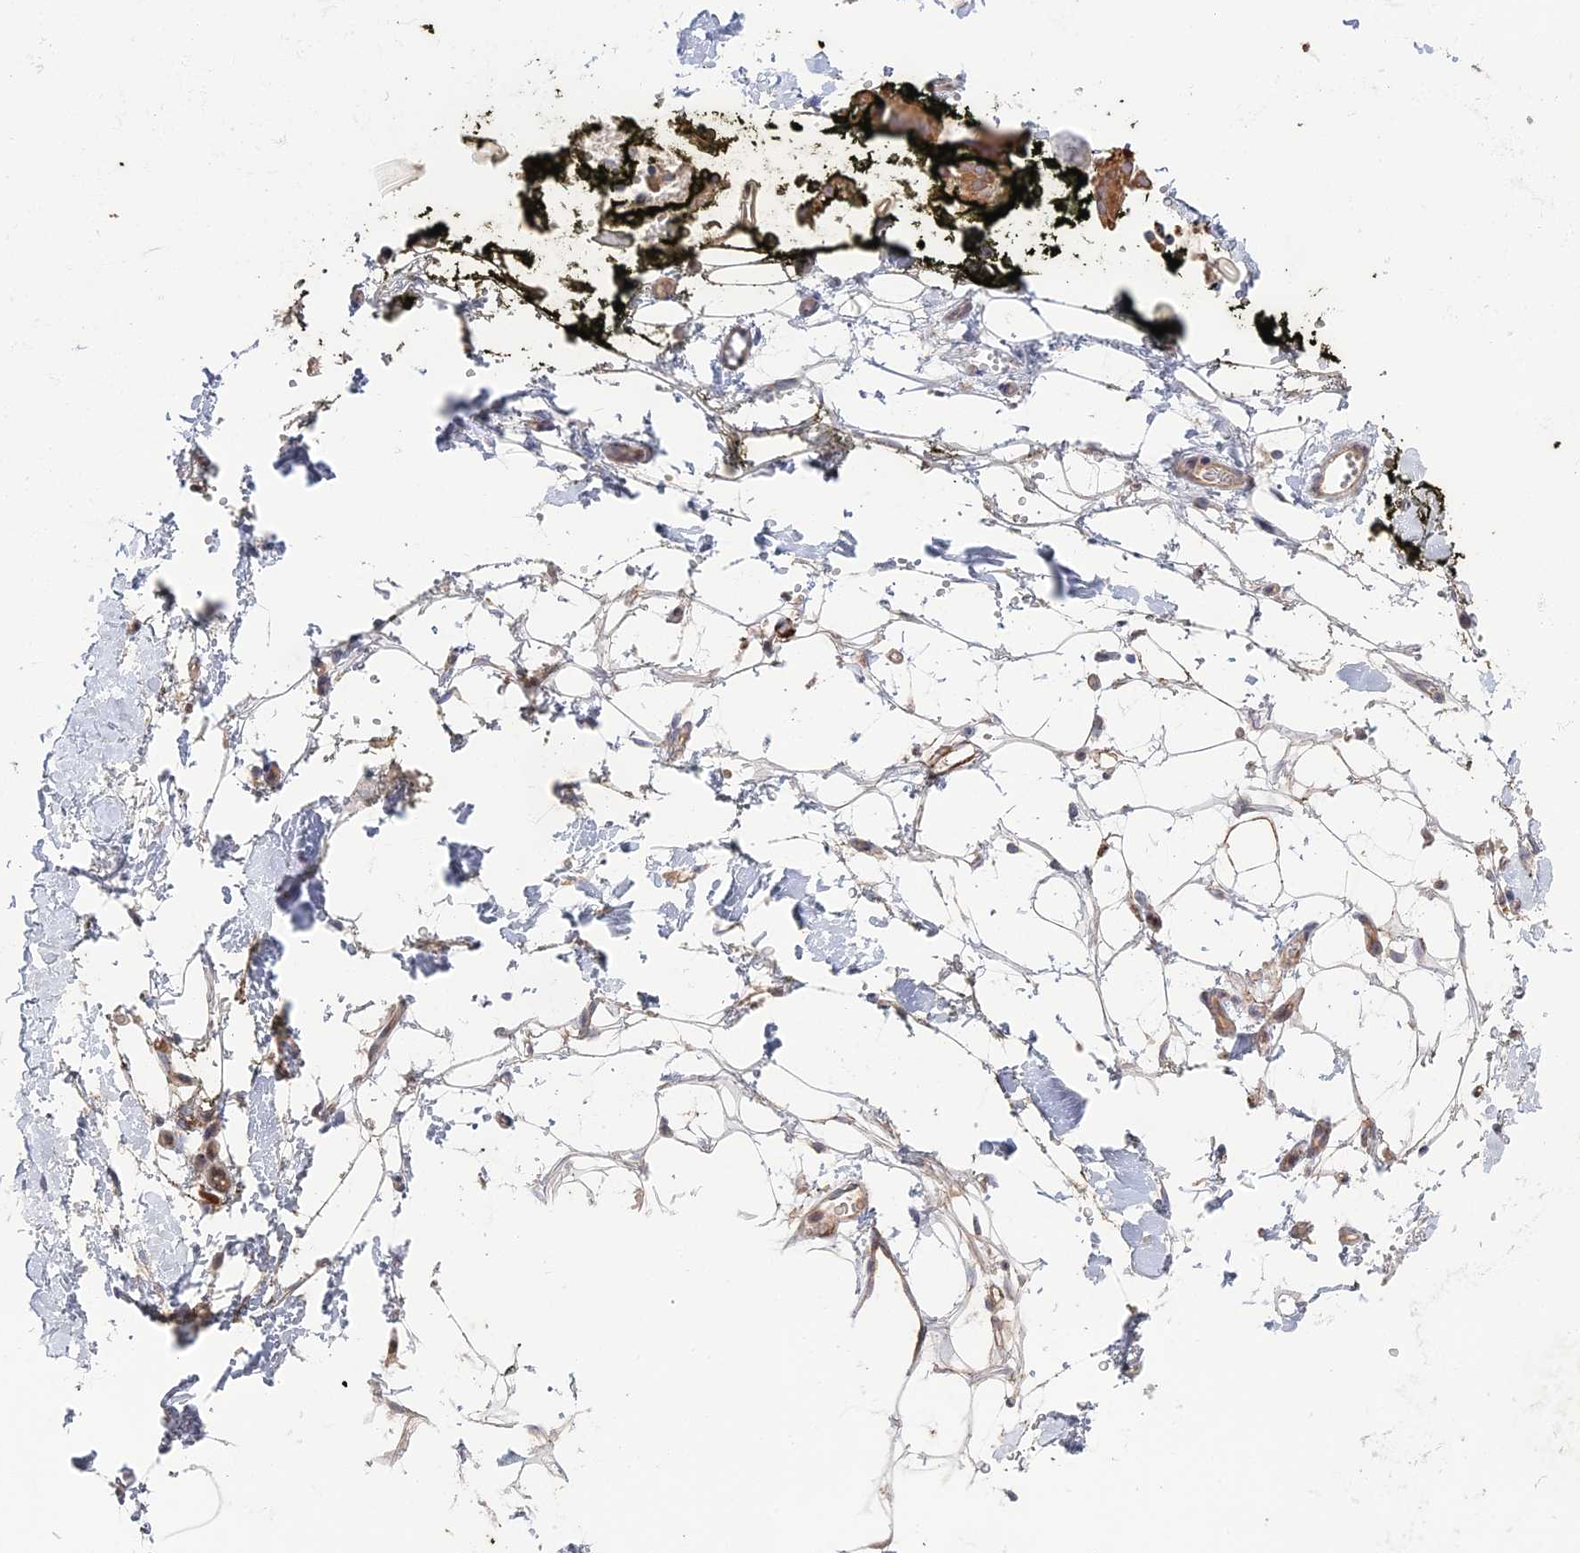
{"staining": {"intensity": "negative", "quantity": "none", "location": "none"}, "tissue": "adipose tissue", "cell_type": "Adipocytes", "image_type": "normal", "snomed": [{"axis": "morphology", "description": "Normal tissue, NOS"}, {"axis": "morphology", "description": "Adenocarcinoma, NOS"}, {"axis": "topography", "description": "Pancreas"}, {"axis": "topography", "description": "Peripheral nerve tissue"}], "caption": "Adipocytes show no significant protein staining in benign adipose tissue. Nuclei are stained in blue.", "gene": "ARL16", "patient": {"sex": "male", "age": 59}}